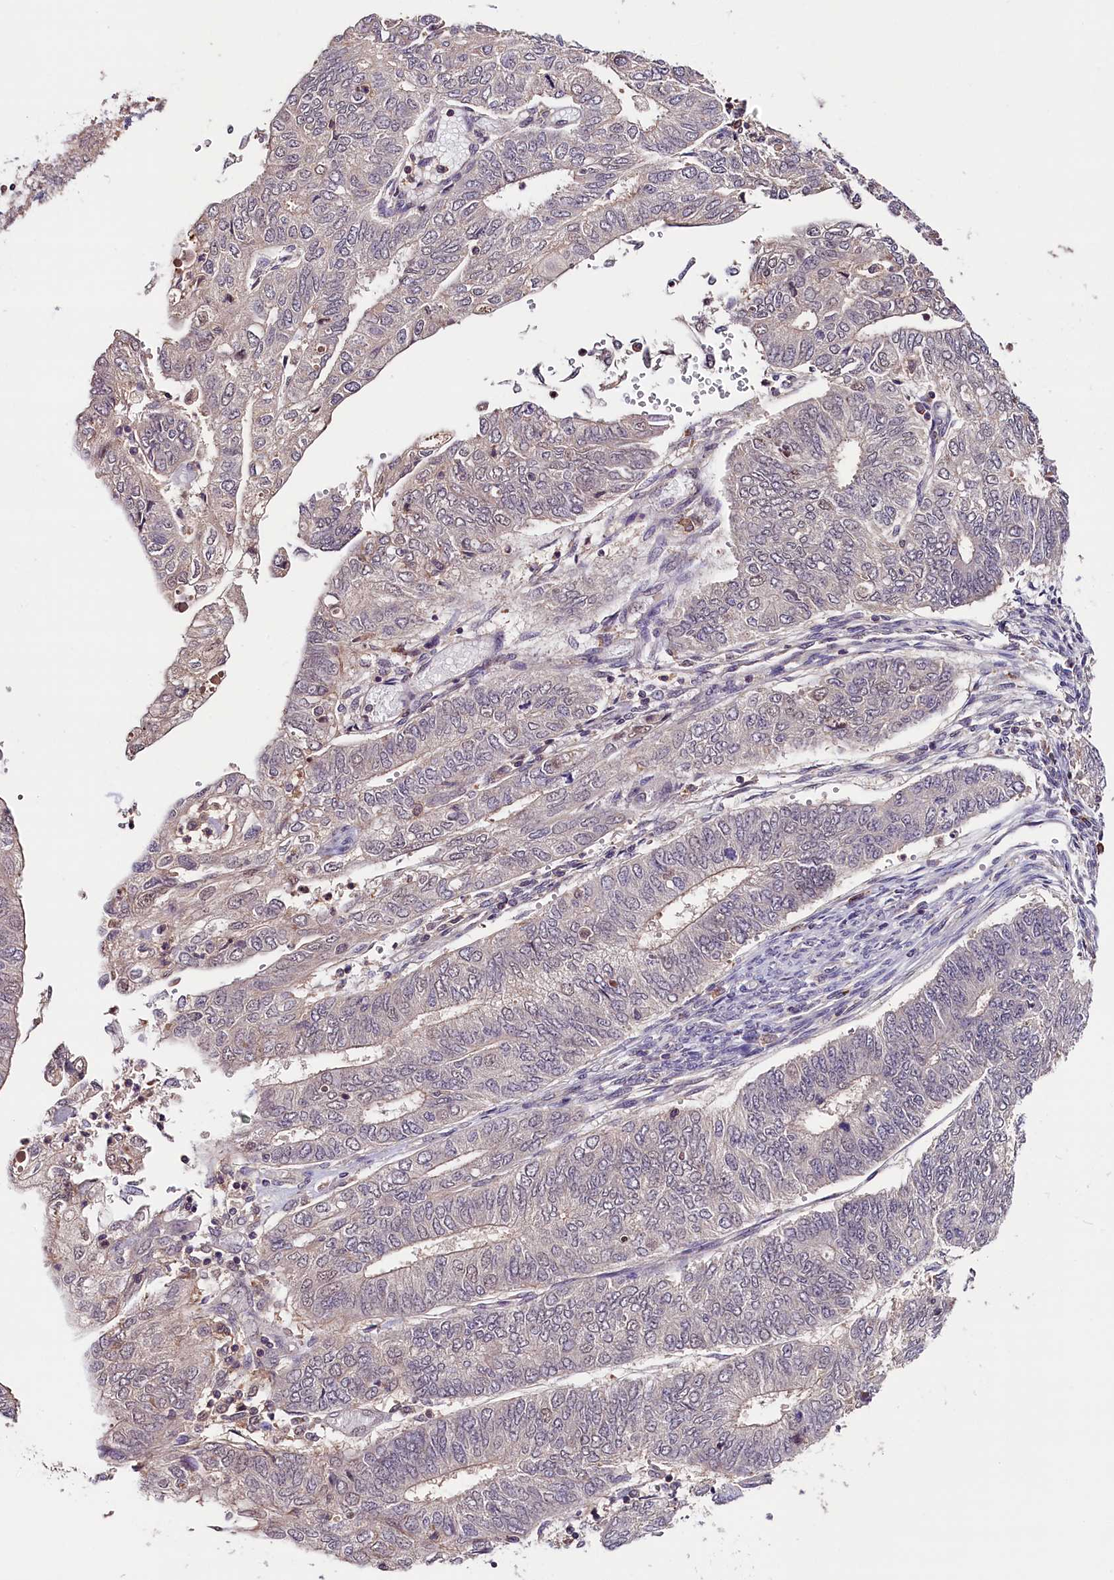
{"staining": {"intensity": "negative", "quantity": "none", "location": "none"}, "tissue": "endometrial cancer", "cell_type": "Tumor cells", "image_type": "cancer", "snomed": [{"axis": "morphology", "description": "Adenocarcinoma, NOS"}, {"axis": "topography", "description": "Endometrium"}], "caption": "Immunohistochemistry image of neoplastic tissue: human adenocarcinoma (endometrial) stained with DAB (3,3'-diaminobenzidine) exhibits no significant protein positivity in tumor cells. The staining is performed using DAB brown chromogen with nuclei counter-stained in using hematoxylin.", "gene": "SKIDA1", "patient": {"sex": "female", "age": 68}}